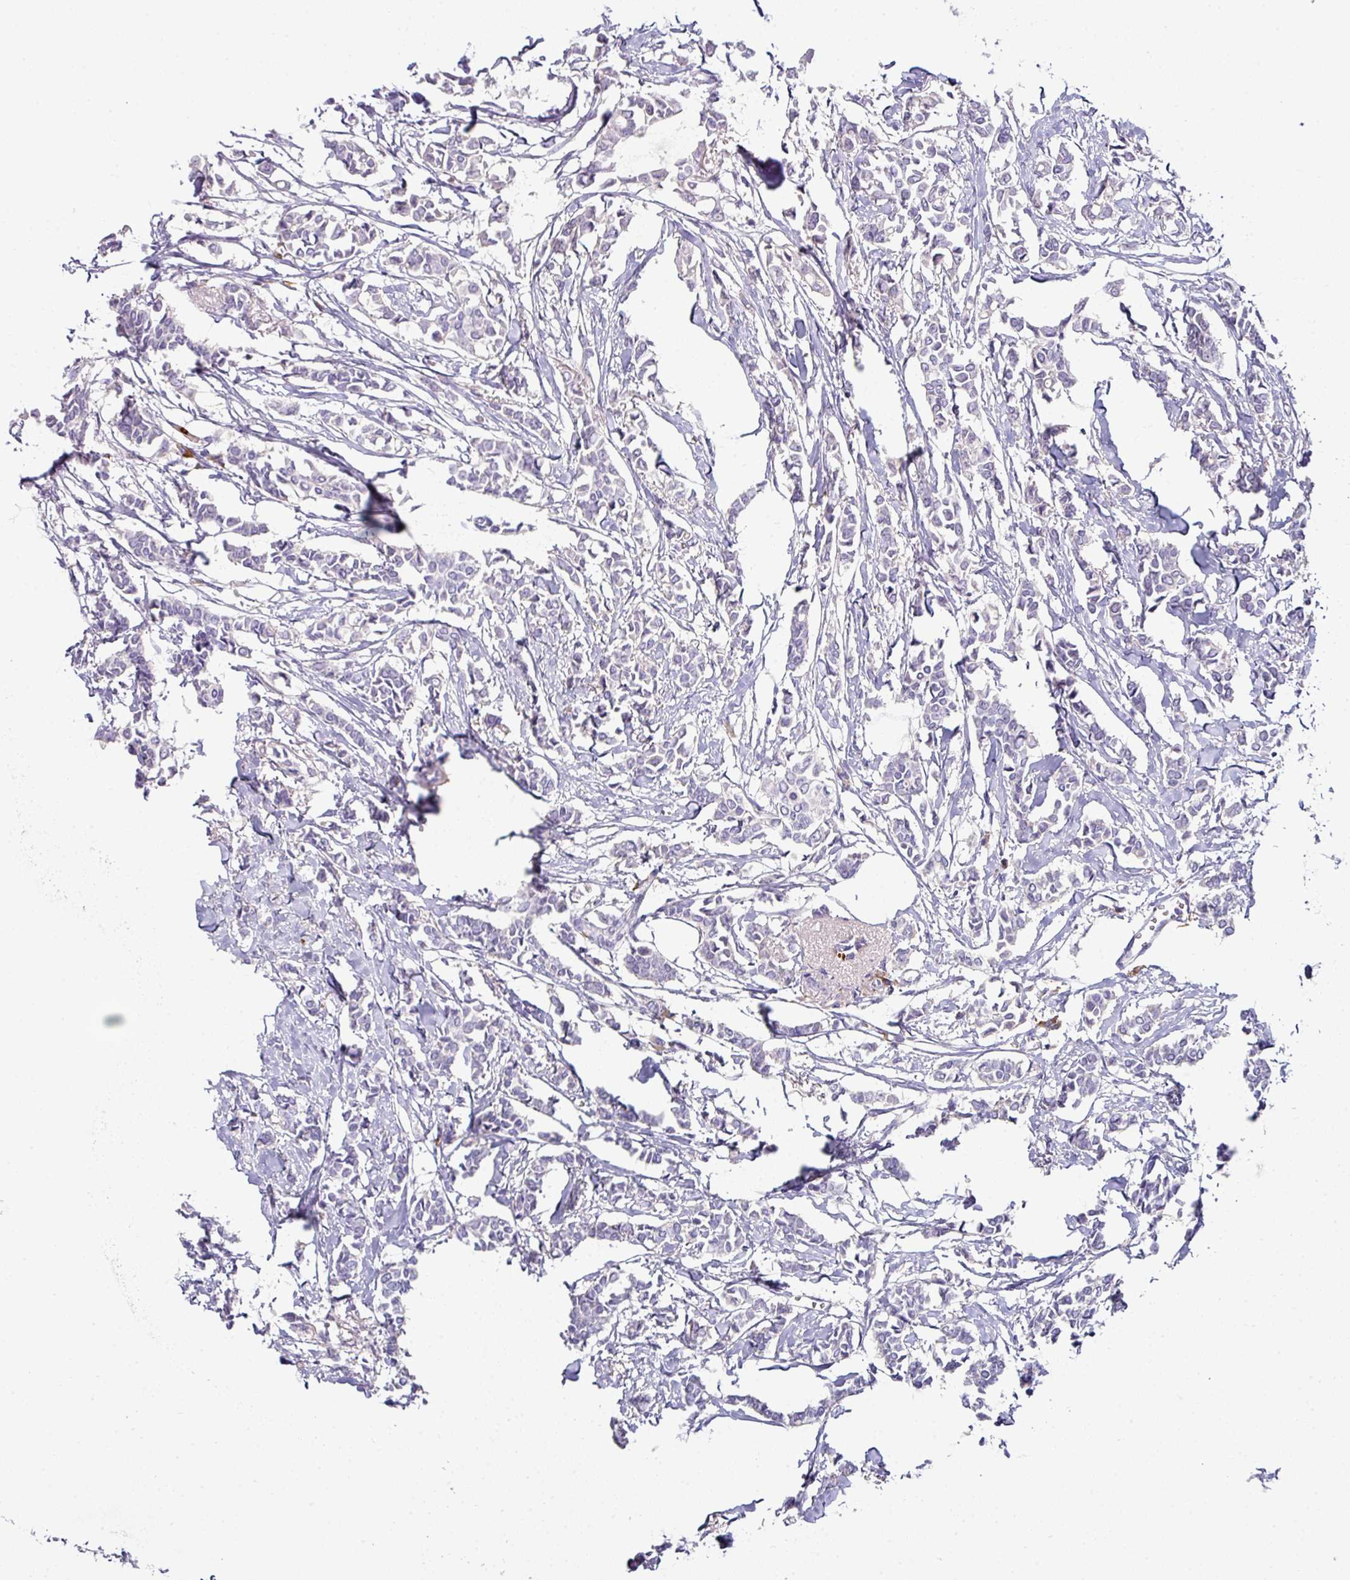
{"staining": {"intensity": "negative", "quantity": "none", "location": "none"}, "tissue": "breast cancer", "cell_type": "Tumor cells", "image_type": "cancer", "snomed": [{"axis": "morphology", "description": "Duct carcinoma"}, {"axis": "topography", "description": "Breast"}], "caption": "Tumor cells show no significant protein staining in breast intraductal carcinoma. Nuclei are stained in blue.", "gene": "SLAMF6", "patient": {"sex": "female", "age": 41}}